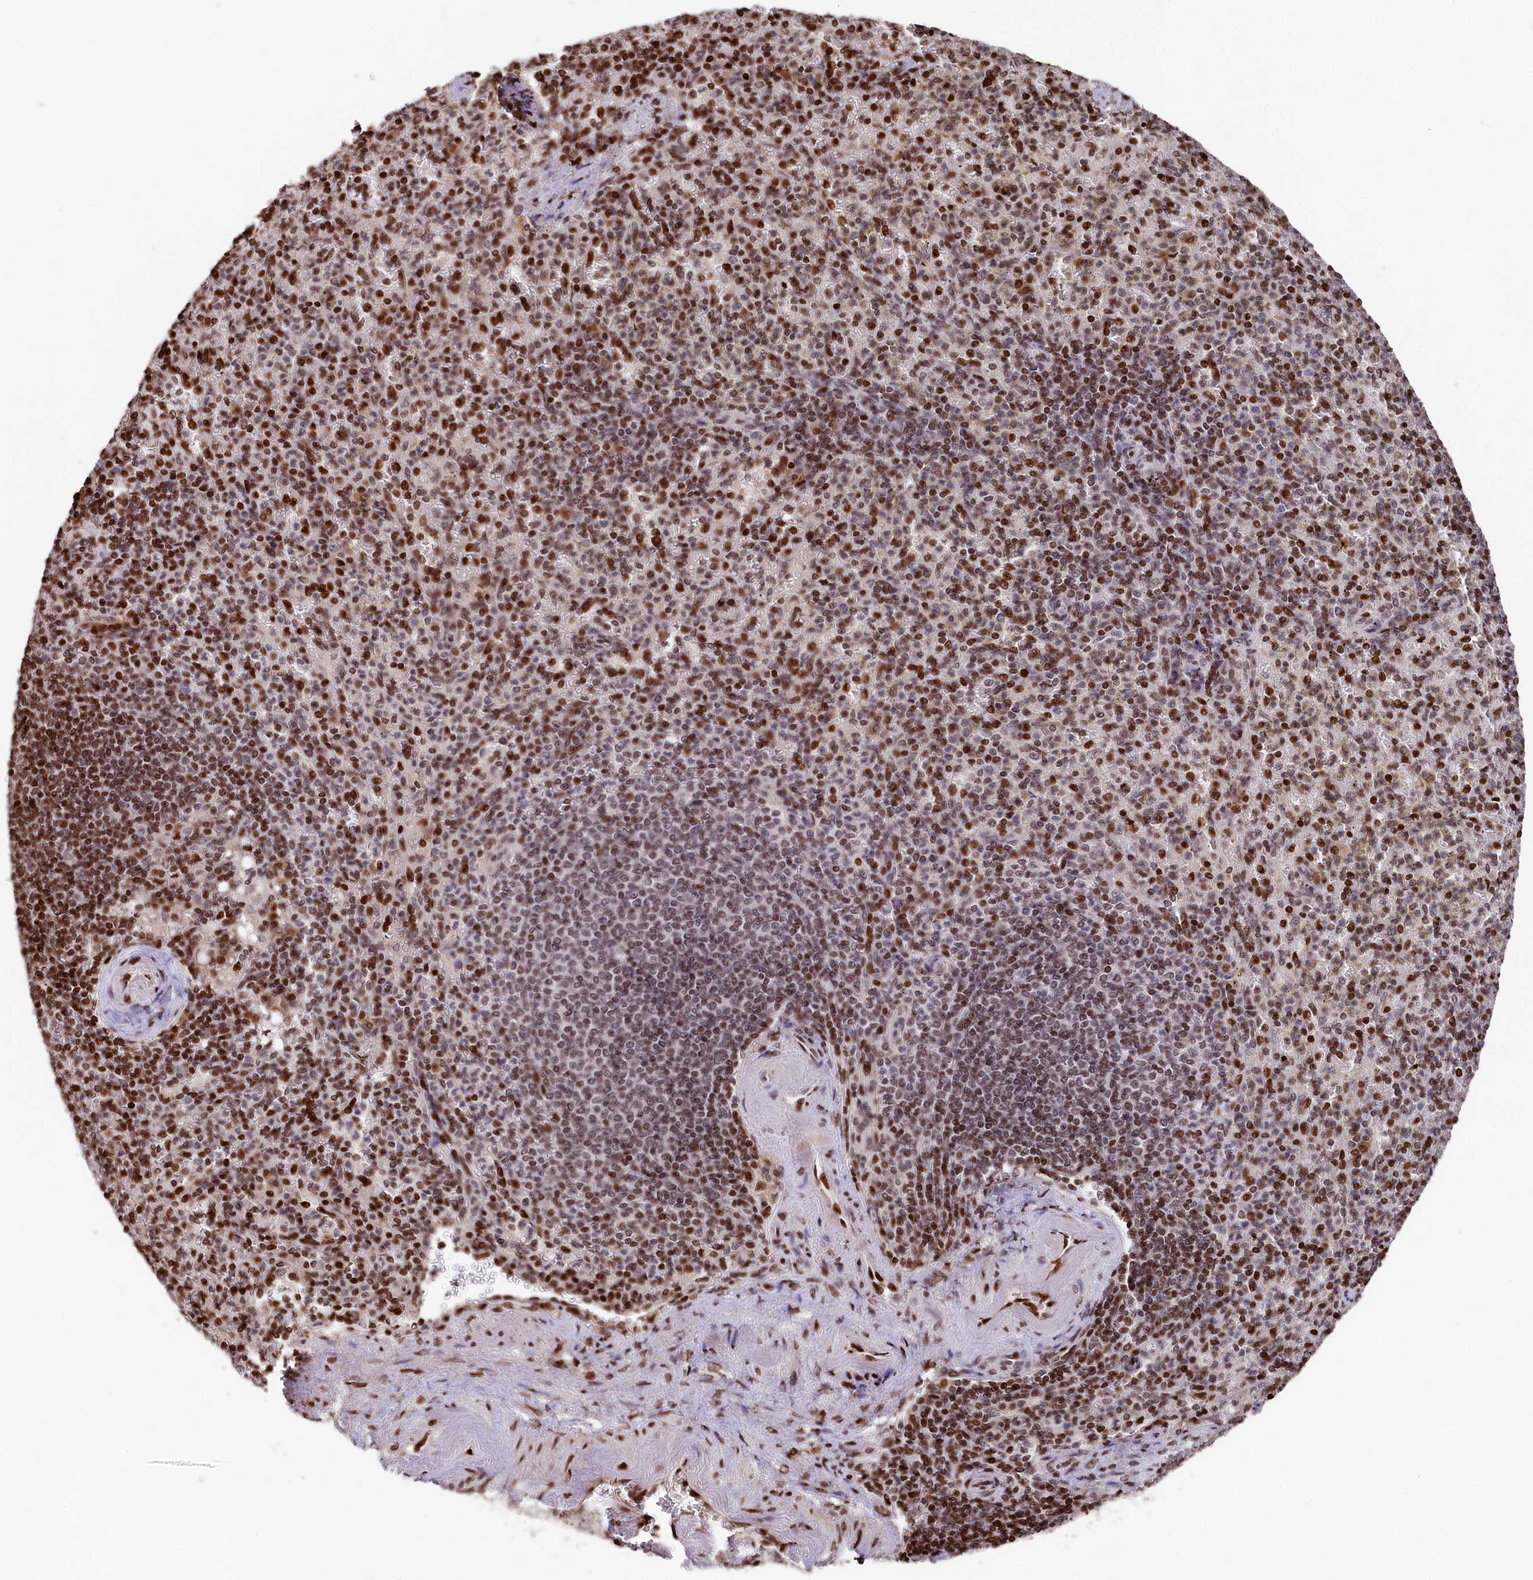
{"staining": {"intensity": "strong", "quantity": ">75%", "location": "nuclear"}, "tissue": "spleen", "cell_type": "Cells in red pulp", "image_type": "normal", "snomed": [{"axis": "morphology", "description": "Normal tissue, NOS"}, {"axis": "topography", "description": "Spleen"}], "caption": "A histopathology image of spleen stained for a protein demonstrates strong nuclear brown staining in cells in red pulp.", "gene": "MCF2L2", "patient": {"sex": "female", "age": 74}}